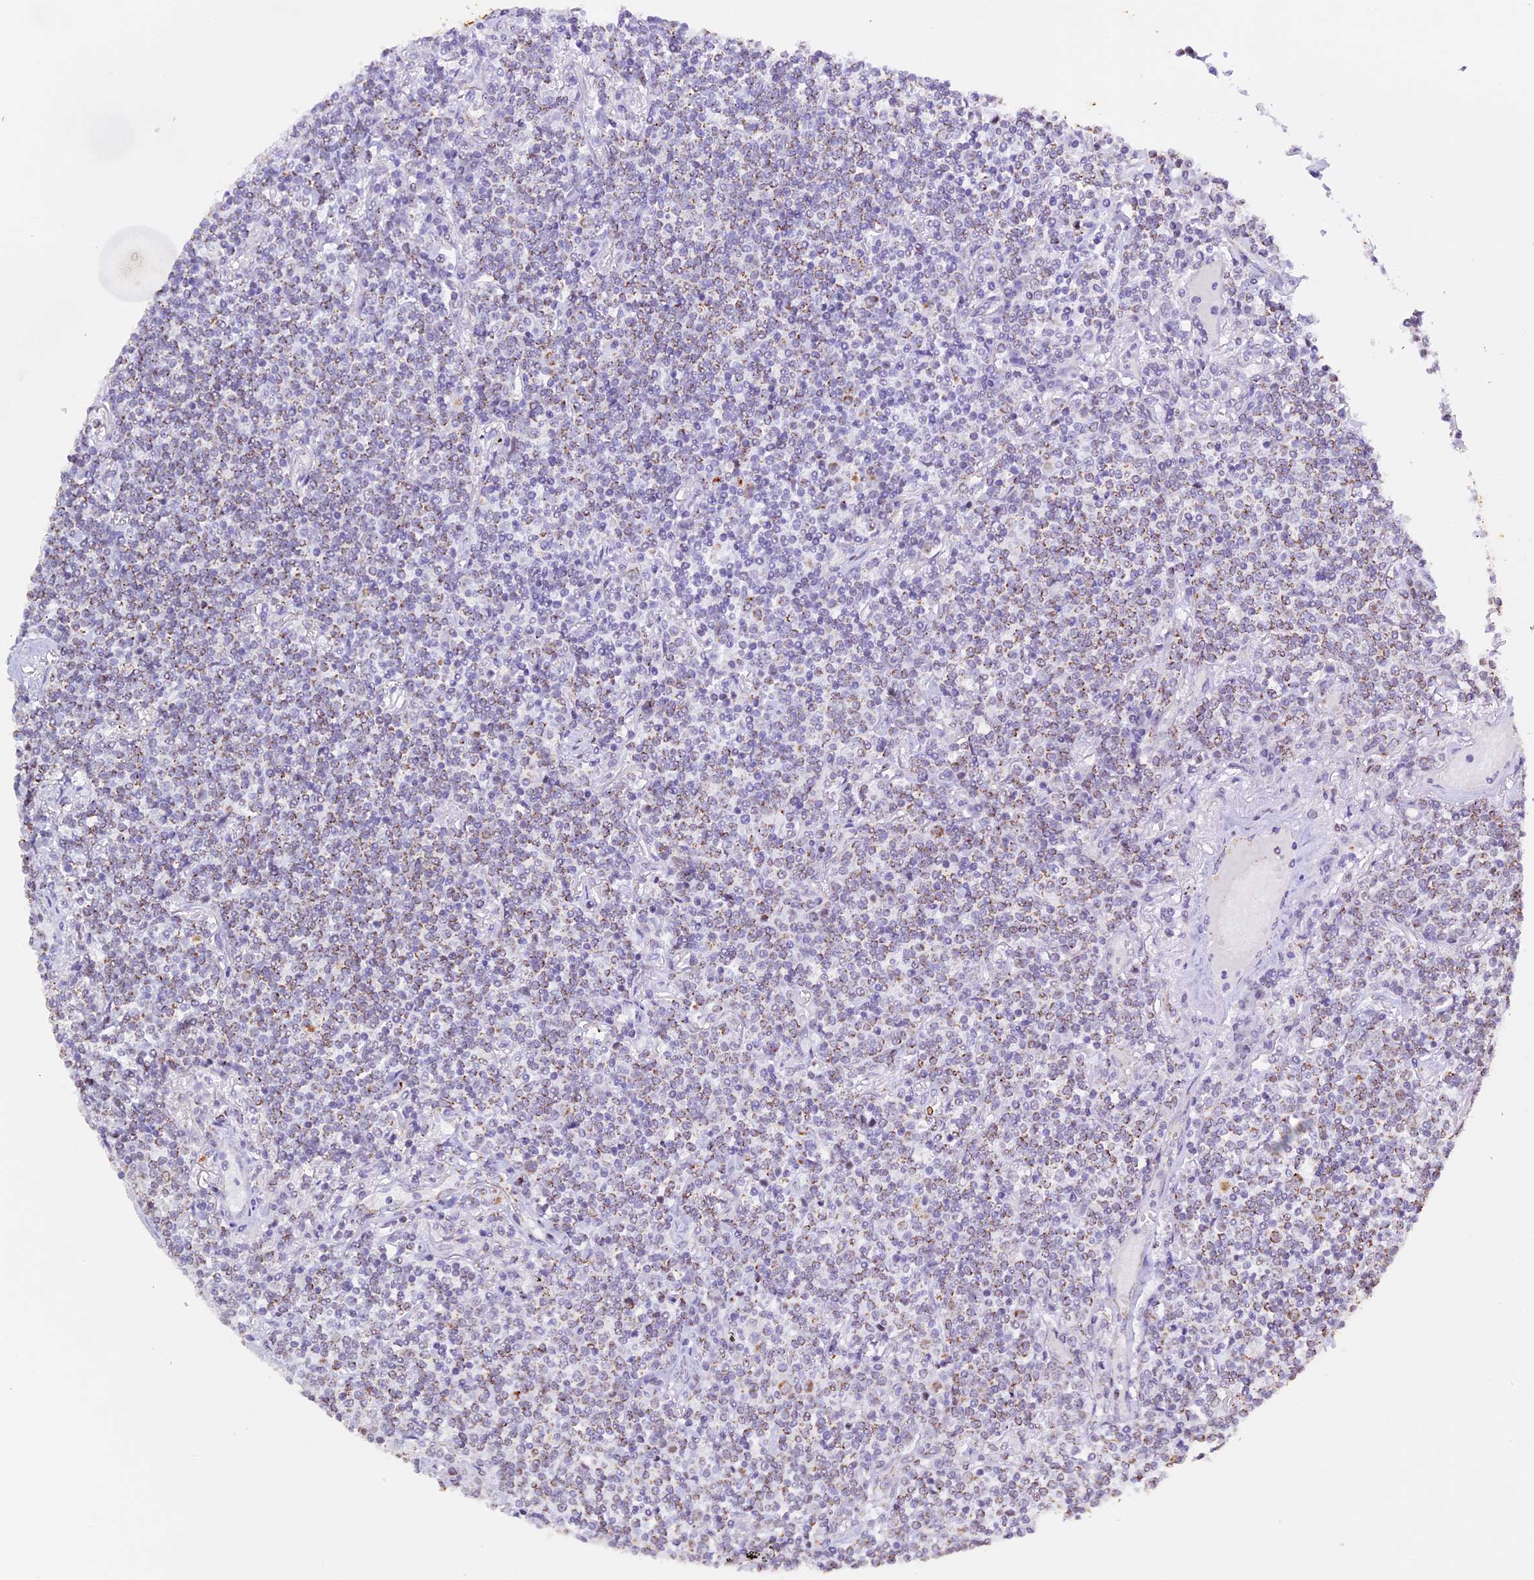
{"staining": {"intensity": "weak", "quantity": "25%-75%", "location": "cytoplasmic/membranous"}, "tissue": "lymphoma", "cell_type": "Tumor cells", "image_type": "cancer", "snomed": [{"axis": "morphology", "description": "Malignant lymphoma, non-Hodgkin's type, Low grade"}, {"axis": "topography", "description": "Lung"}], "caption": "Protein expression analysis of lymphoma demonstrates weak cytoplasmic/membranous positivity in about 25%-75% of tumor cells.", "gene": "TFAM", "patient": {"sex": "female", "age": 71}}